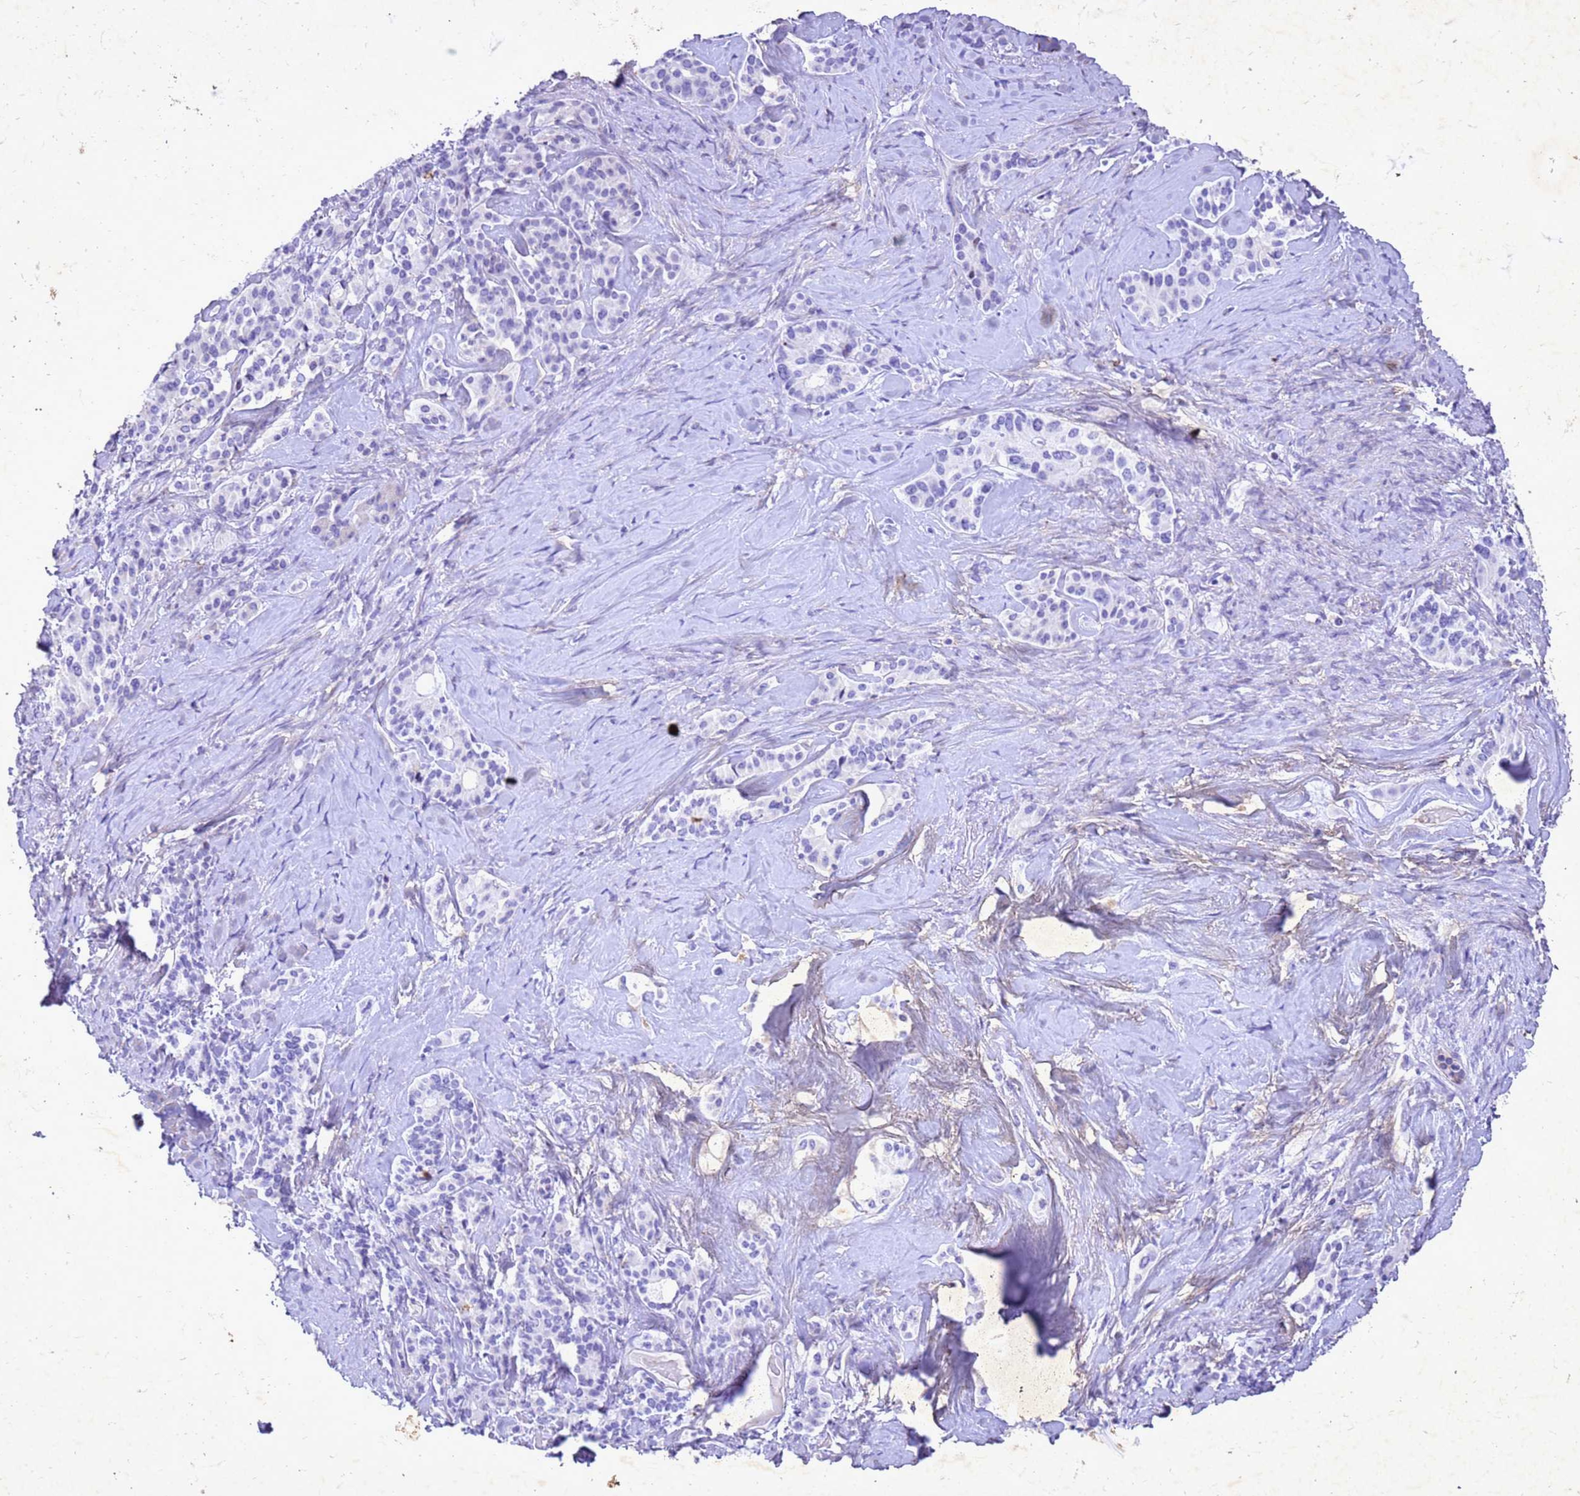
{"staining": {"intensity": "negative", "quantity": "none", "location": "none"}, "tissue": "pancreatic cancer", "cell_type": "Tumor cells", "image_type": "cancer", "snomed": [{"axis": "morphology", "description": "Adenocarcinoma, NOS"}, {"axis": "topography", "description": "Pancreas"}], "caption": "The histopathology image reveals no staining of tumor cells in adenocarcinoma (pancreatic).", "gene": "COPS9", "patient": {"sex": "female", "age": 74}}